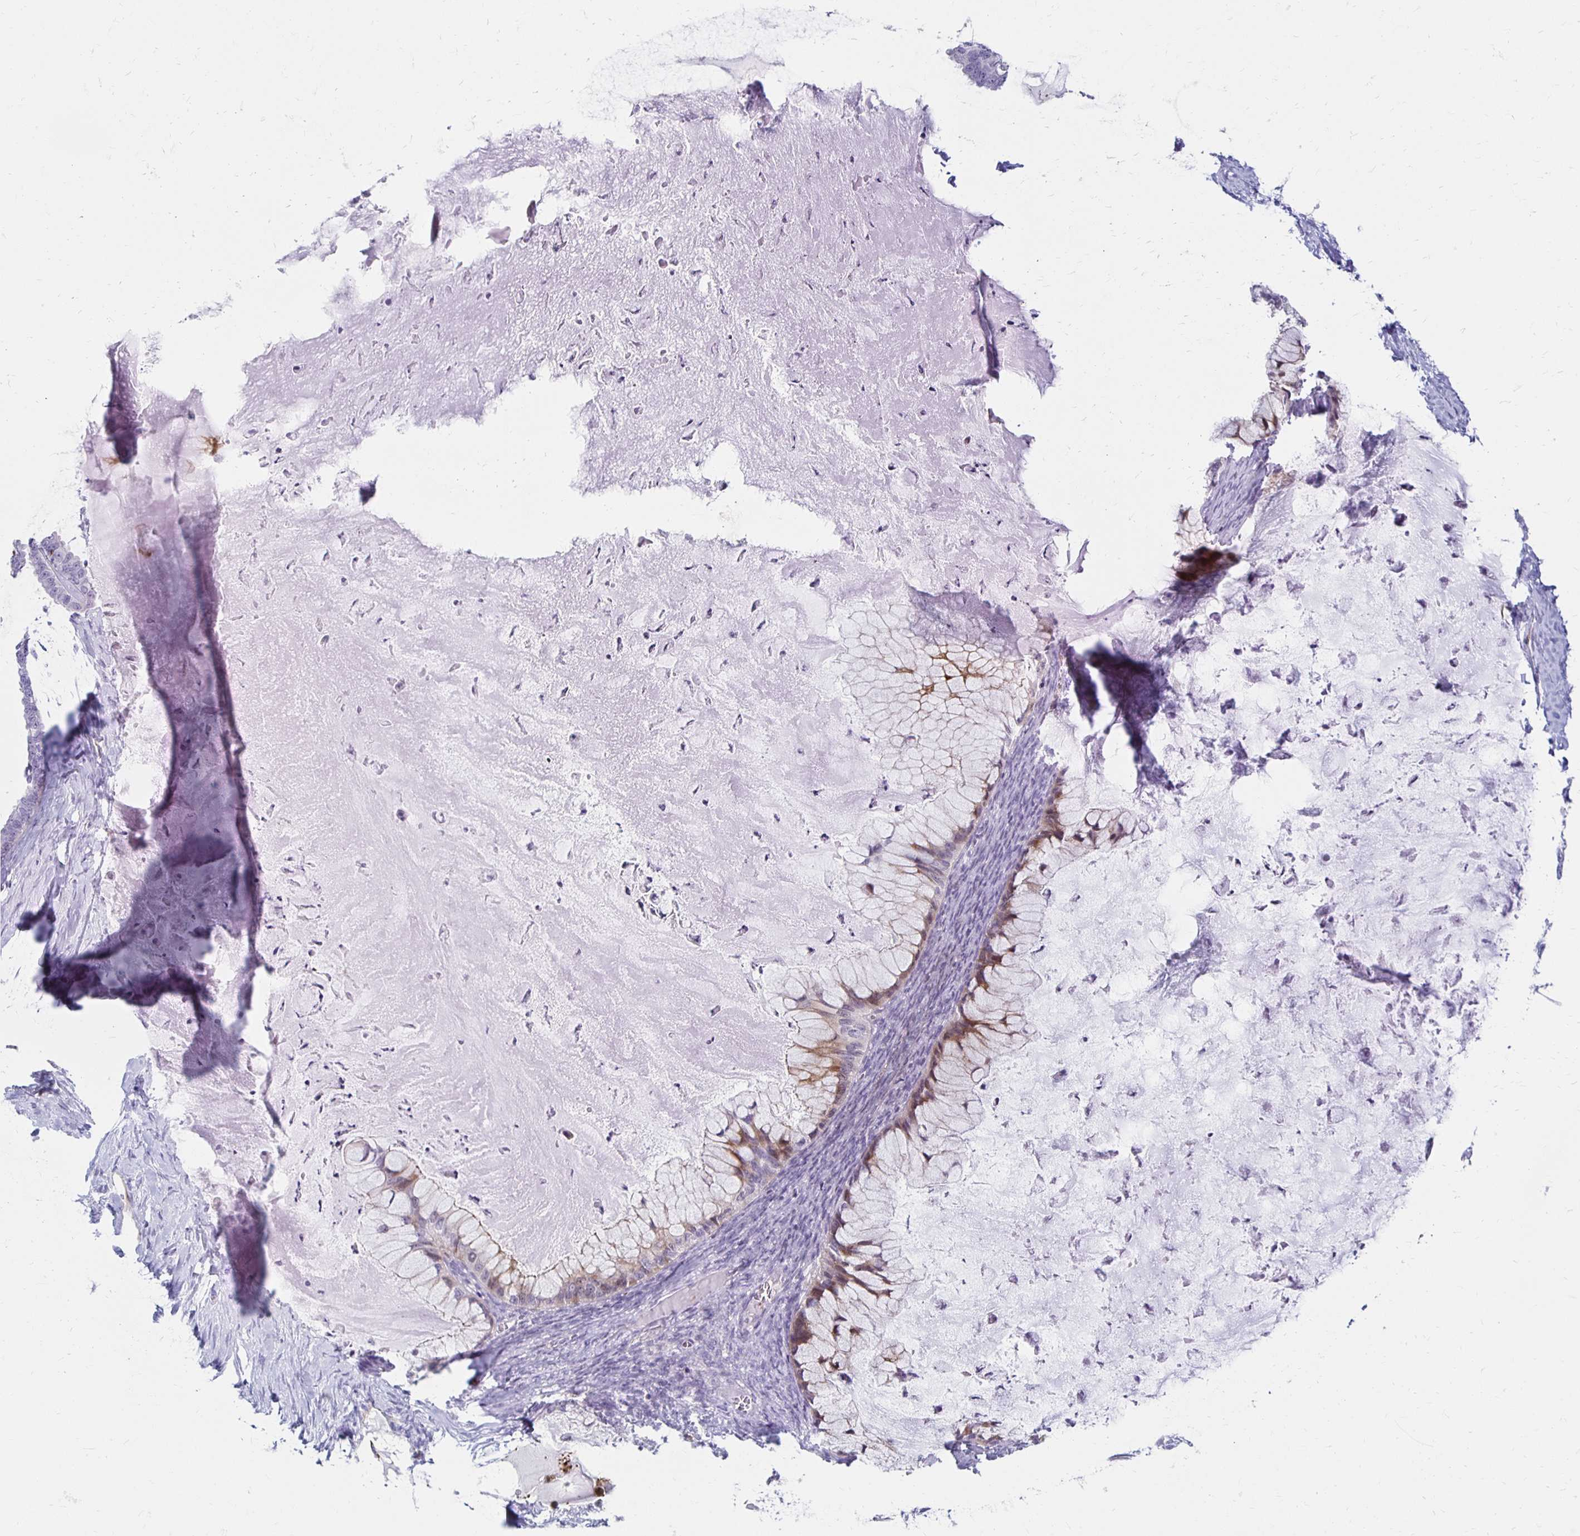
{"staining": {"intensity": "weak", "quantity": "25%-75%", "location": "cytoplasmic/membranous"}, "tissue": "ovarian cancer", "cell_type": "Tumor cells", "image_type": "cancer", "snomed": [{"axis": "morphology", "description": "Cystadenocarcinoma, mucinous, NOS"}, {"axis": "topography", "description": "Ovary"}], "caption": "Immunohistochemical staining of human ovarian cancer (mucinous cystadenocarcinoma) exhibits low levels of weak cytoplasmic/membranous protein staining in approximately 25%-75% of tumor cells.", "gene": "CCL21", "patient": {"sex": "female", "age": 72}}